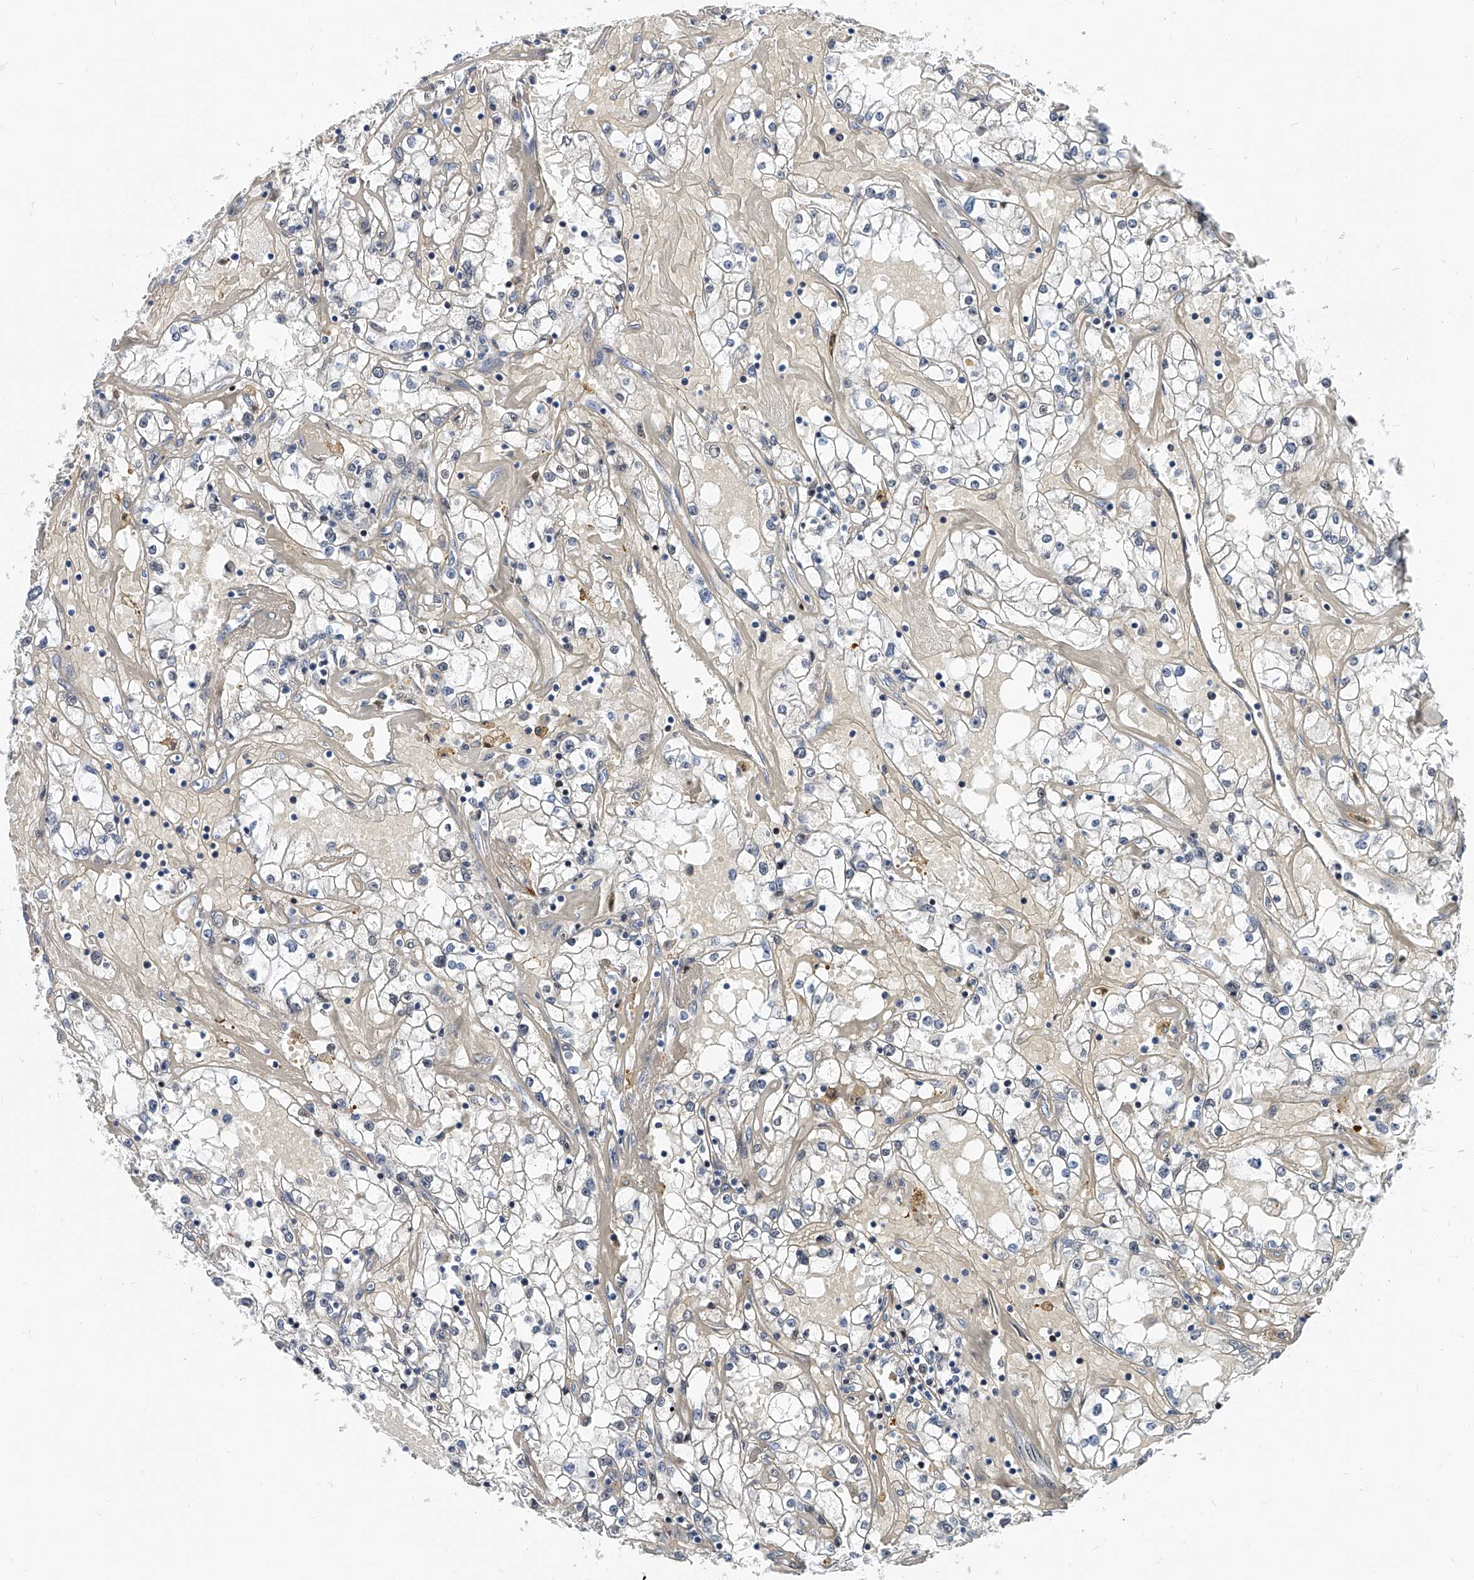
{"staining": {"intensity": "negative", "quantity": "none", "location": "none"}, "tissue": "renal cancer", "cell_type": "Tumor cells", "image_type": "cancer", "snomed": [{"axis": "morphology", "description": "Adenocarcinoma, NOS"}, {"axis": "topography", "description": "Kidney"}], "caption": "IHC image of renal cancer (adenocarcinoma) stained for a protein (brown), which demonstrates no expression in tumor cells.", "gene": "KIRREL1", "patient": {"sex": "male", "age": 56}}